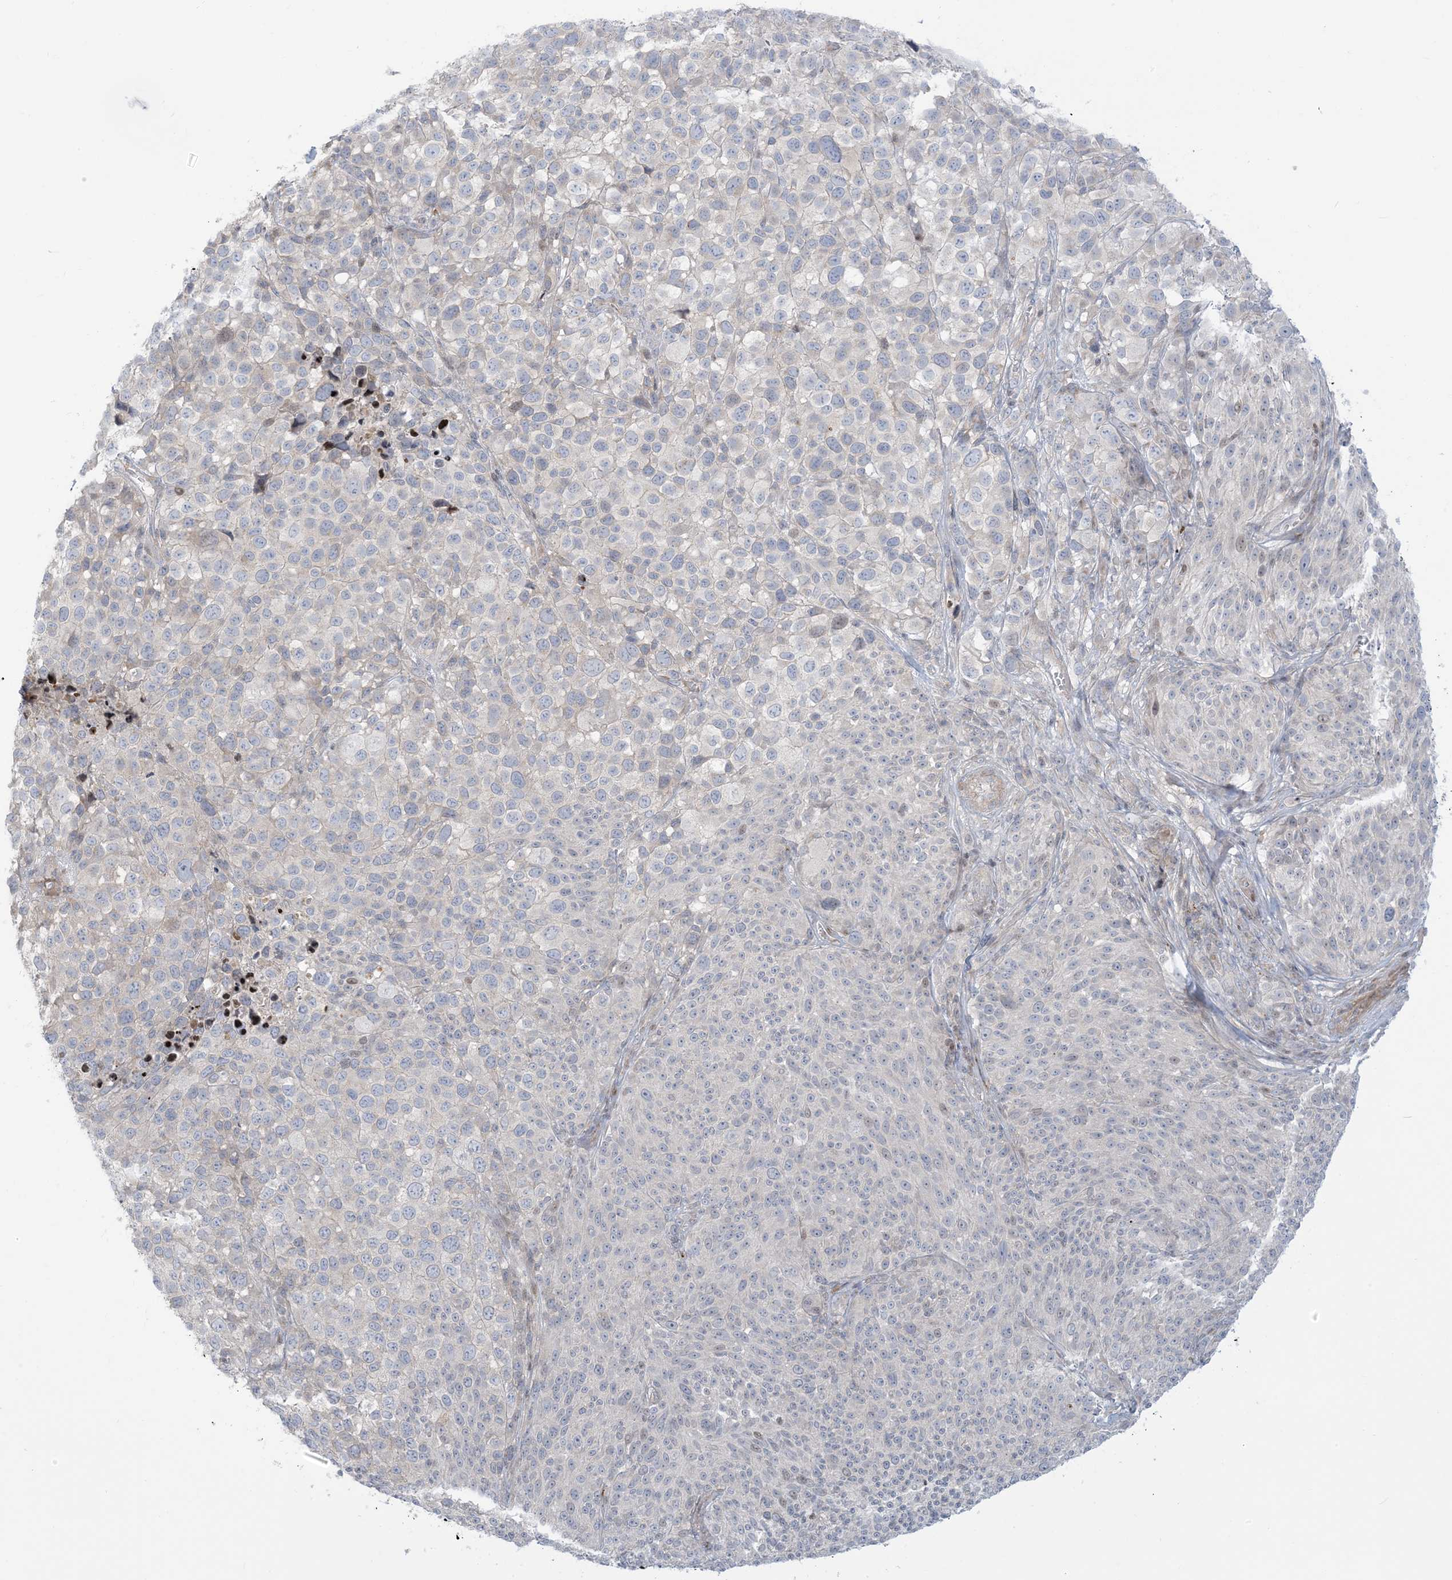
{"staining": {"intensity": "negative", "quantity": "none", "location": "none"}, "tissue": "melanoma", "cell_type": "Tumor cells", "image_type": "cancer", "snomed": [{"axis": "morphology", "description": "Malignant melanoma, NOS"}, {"axis": "topography", "description": "Skin of trunk"}], "caption": "Melanoma was stained to show a protein in brown. There is no significant positivity in tumor cells. The staining is performed using DAB (3,3'-diaminobenzidine) brown chromogen with nuclei counter-stained in using hematoxylin.", "gene": "AFTPH", "patient": {"sex": "male", "age": 71}}